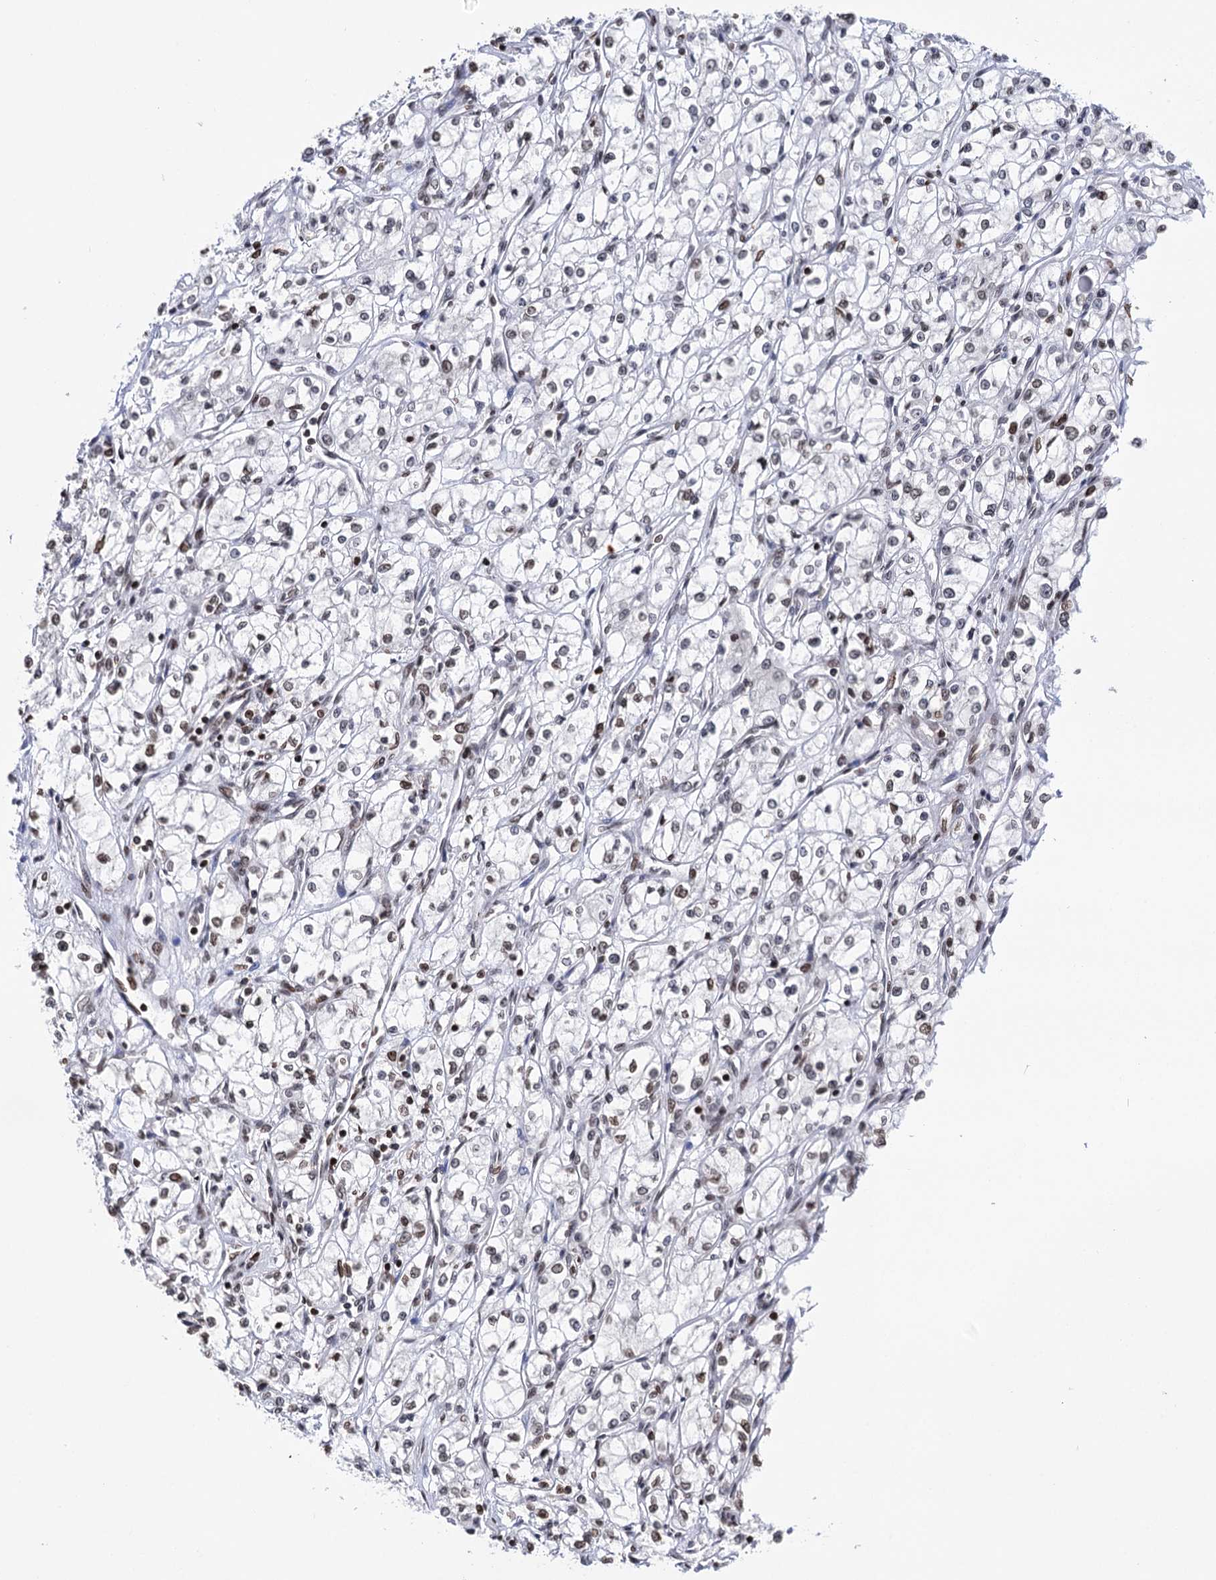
{"staining": {"intensity": "weak", "quantity": "<25%", "location": "nuclear"}, "tissue": "renal cancer", "cell_type": "Tumor cells", "image_type": "cancer", "snomed": [{"axis": "morphology", "description": "Adenocarcinoma, NOS"}, {"axis": "topography", "description": "Kidney"}], "caption": "Renal adenocarcinoma was stained to show a protein in brown. There is no significant staining in tumor cells.", "gene": "CCDC77", "patient": {"sex": "male", "age": 59}}